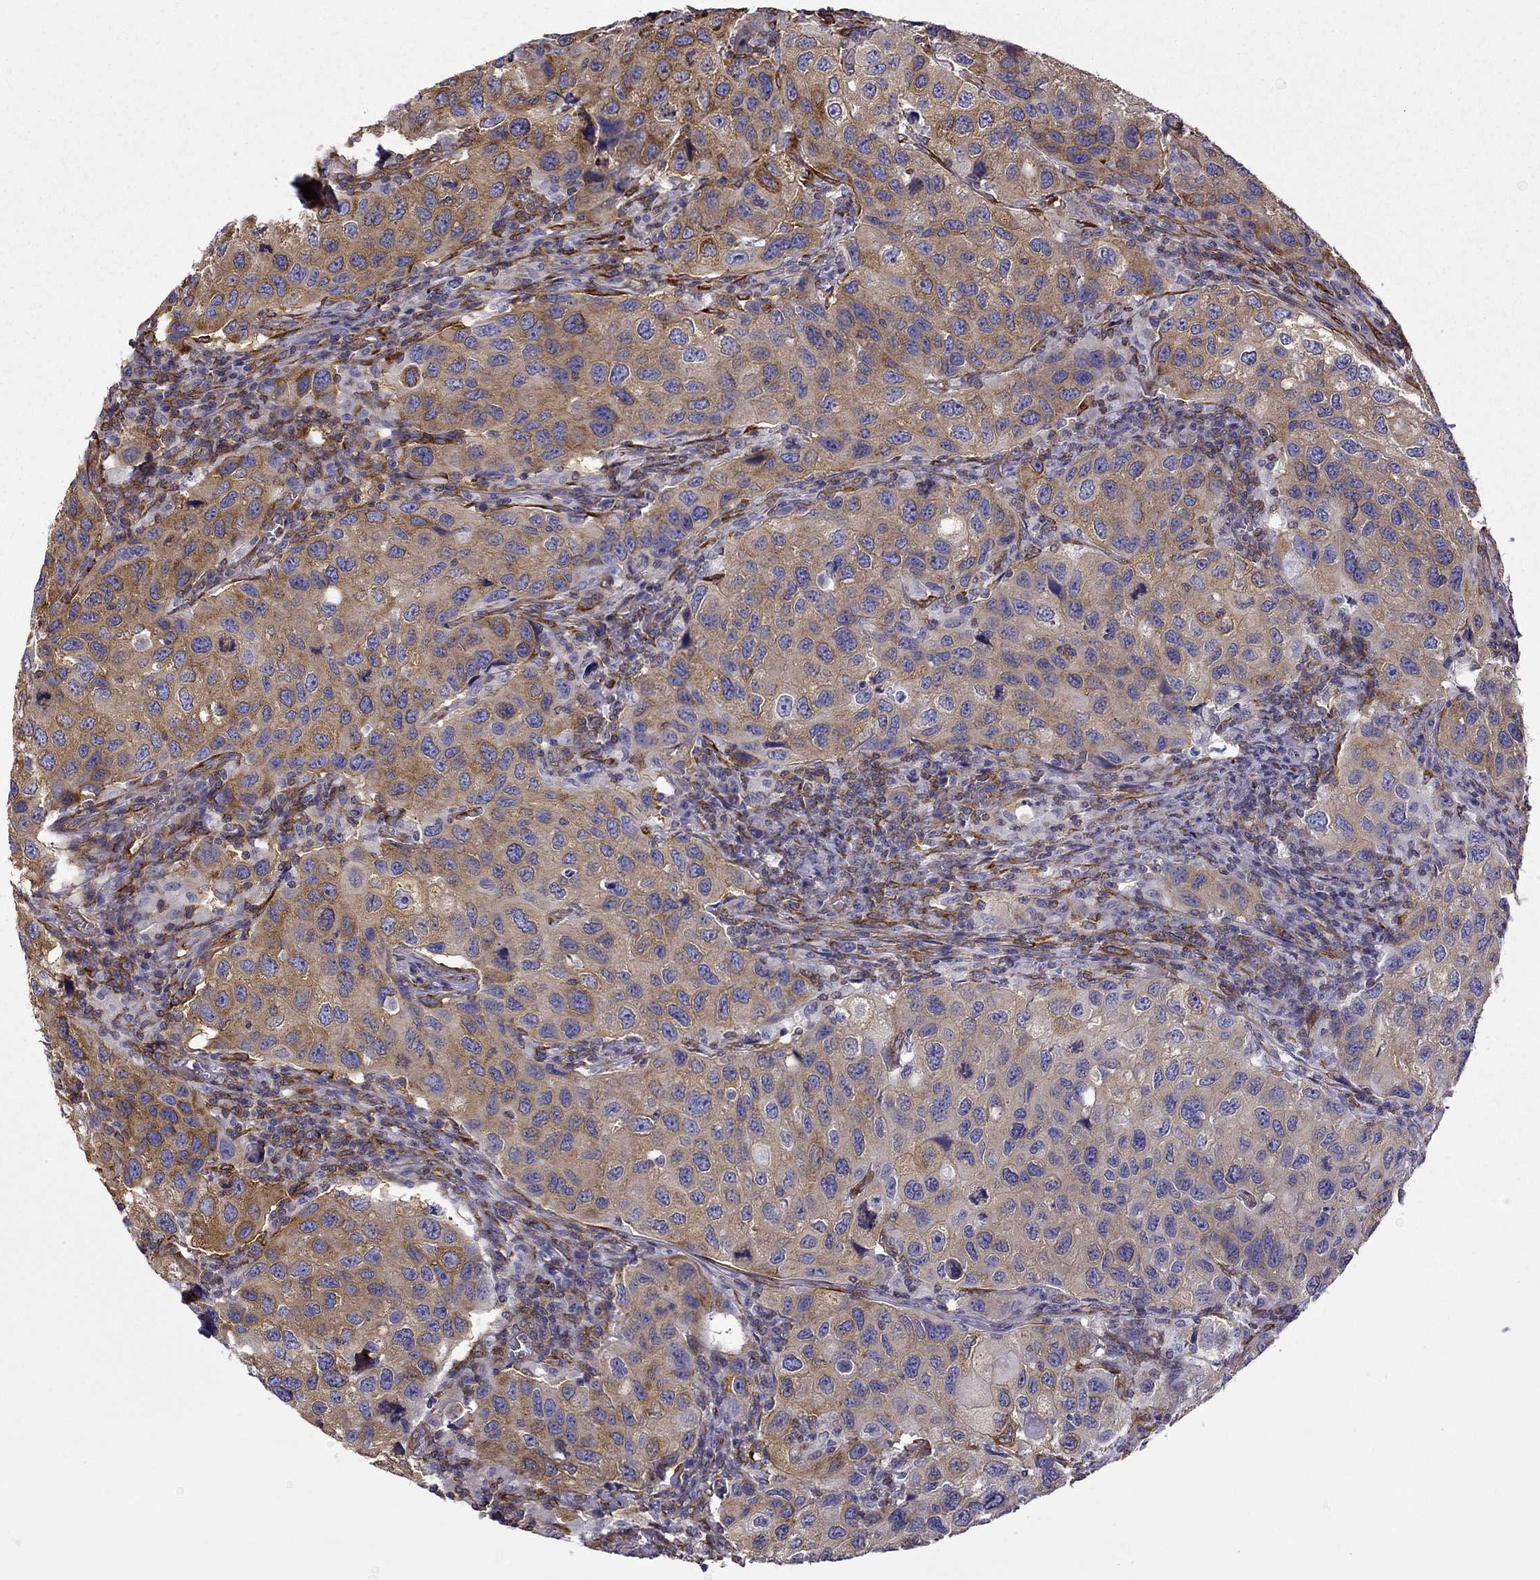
{"staining": {"intensity": "moderate", "quantity": ">75%", "location": "cytoplasmic/membranous"}, "tissue": "urothelial cancer", "cell_type": "Tumor cells", "image_type": "cancer", "snomed": [{"axis": "morphology", "description": "Urothelial carcinoma, High grade"}, {"axis": "topography", "description": "Urinary bladder"}], "caption": "Immunohistochemical staining of human urothelial cancer demonstrates medium levels of moderate cytoplasmic/membranous protein staining in about >75% of tumor cells. The protein is shown in brown color, while the nuclei are stained blue.", "gene": "MAP4", "patient": {"sex": "male", "age": 79}}